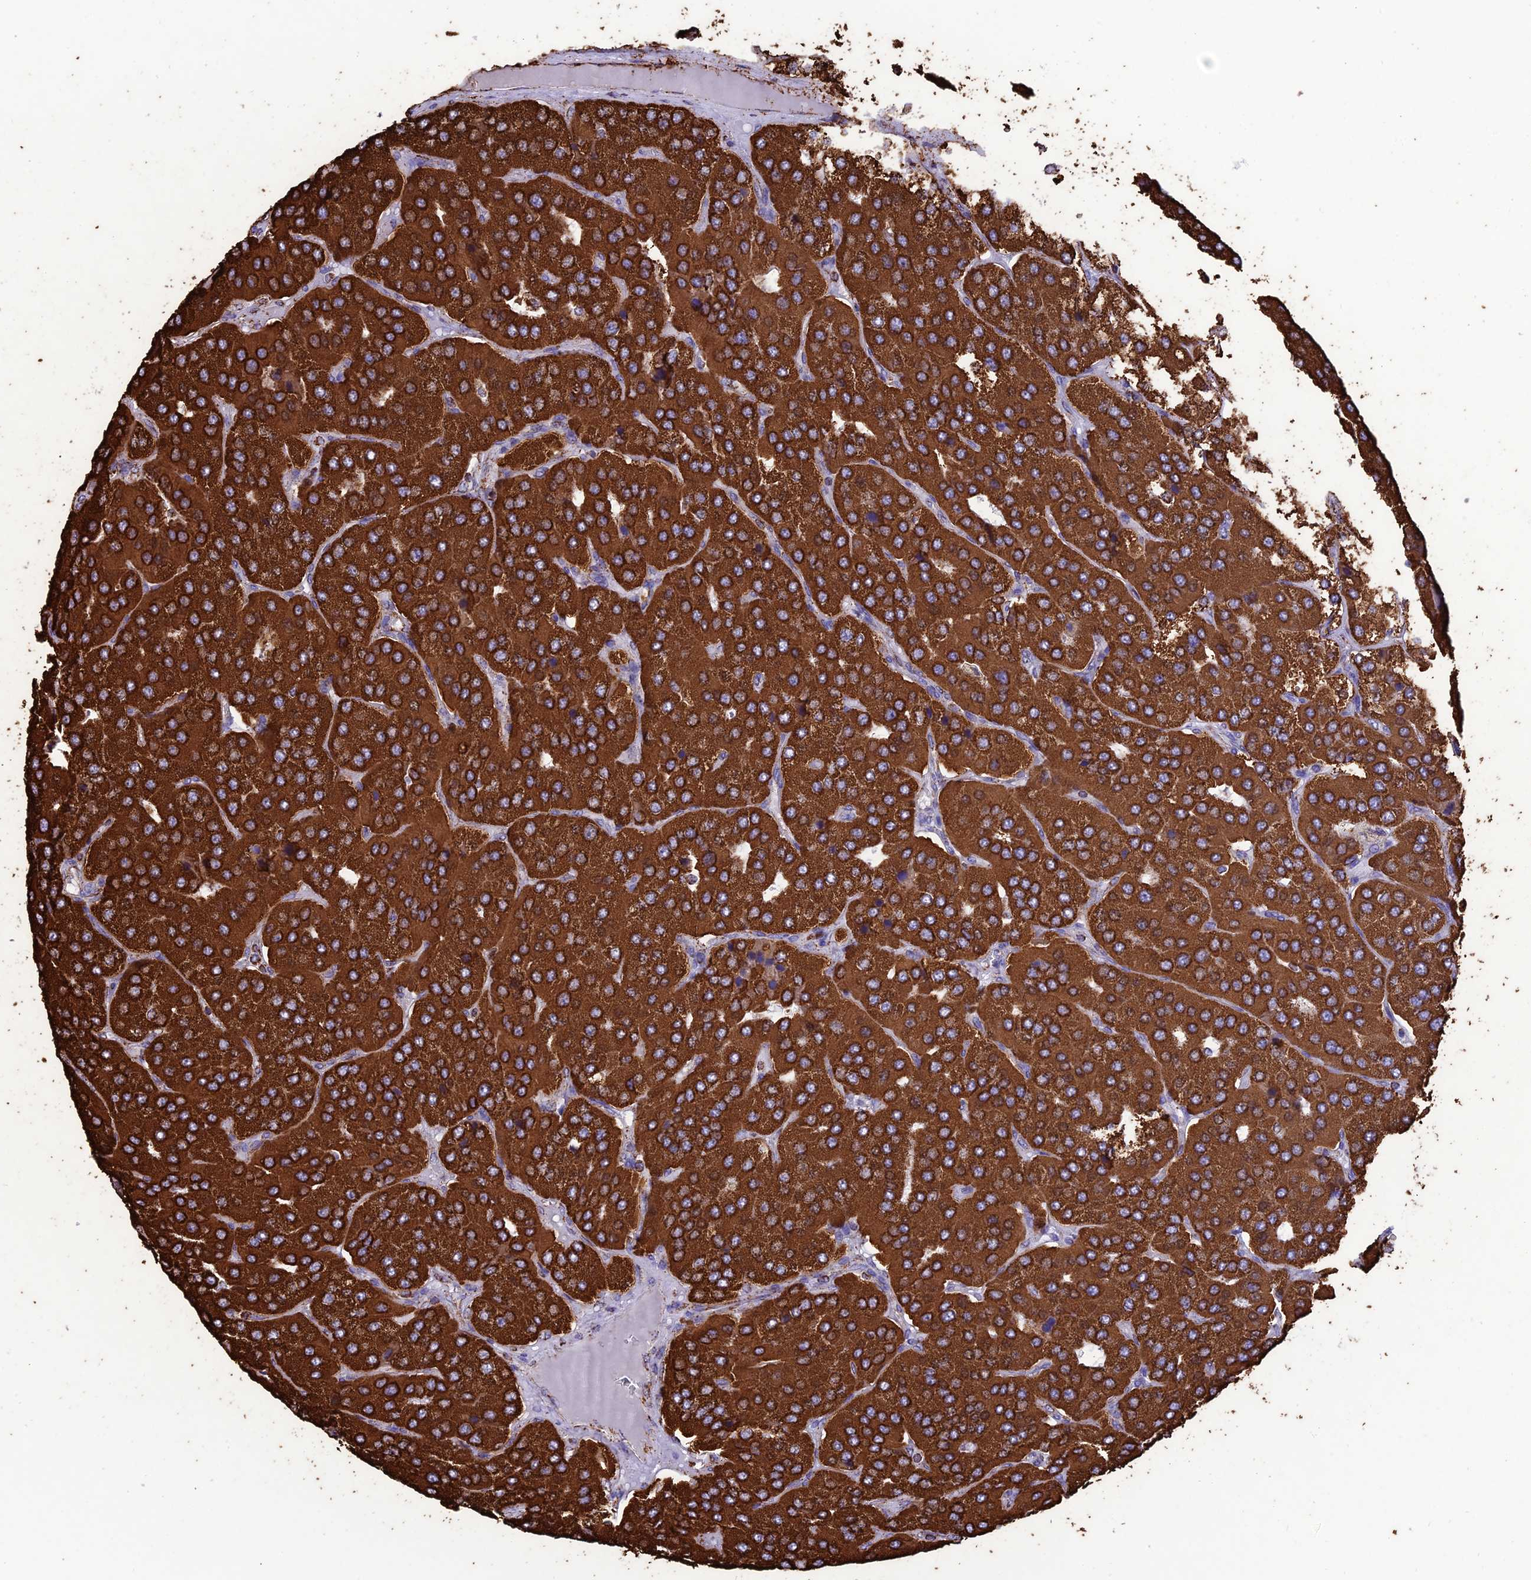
{"staining": {"intensity": "strong", "quantity": ">75%", "location": "cytoplasmic/membranous"}, "tissue": "parathyroid gland", "cell_type": "Glandular cells", "image_type": "normal", "snomed": [{"axis": "morphology", "description": "Normal tissue, NOS"}, {"axis": "morphology", "description": "Adenoma, NOS"}, {"axis": "topography", "description": "Parathyroid gland"}], "caption": "Protein positivity by immunohistochemistry (IHC) reveals strong cytoplasmic/membranous positivity in approximately >75% of glandular cells in unremarkable parathyroid gland. (Brightfield microscopy of DAB IHC at high magnification).", "gene": "NDUFAF1", "patient": {"sex": "female", "age": 86}}